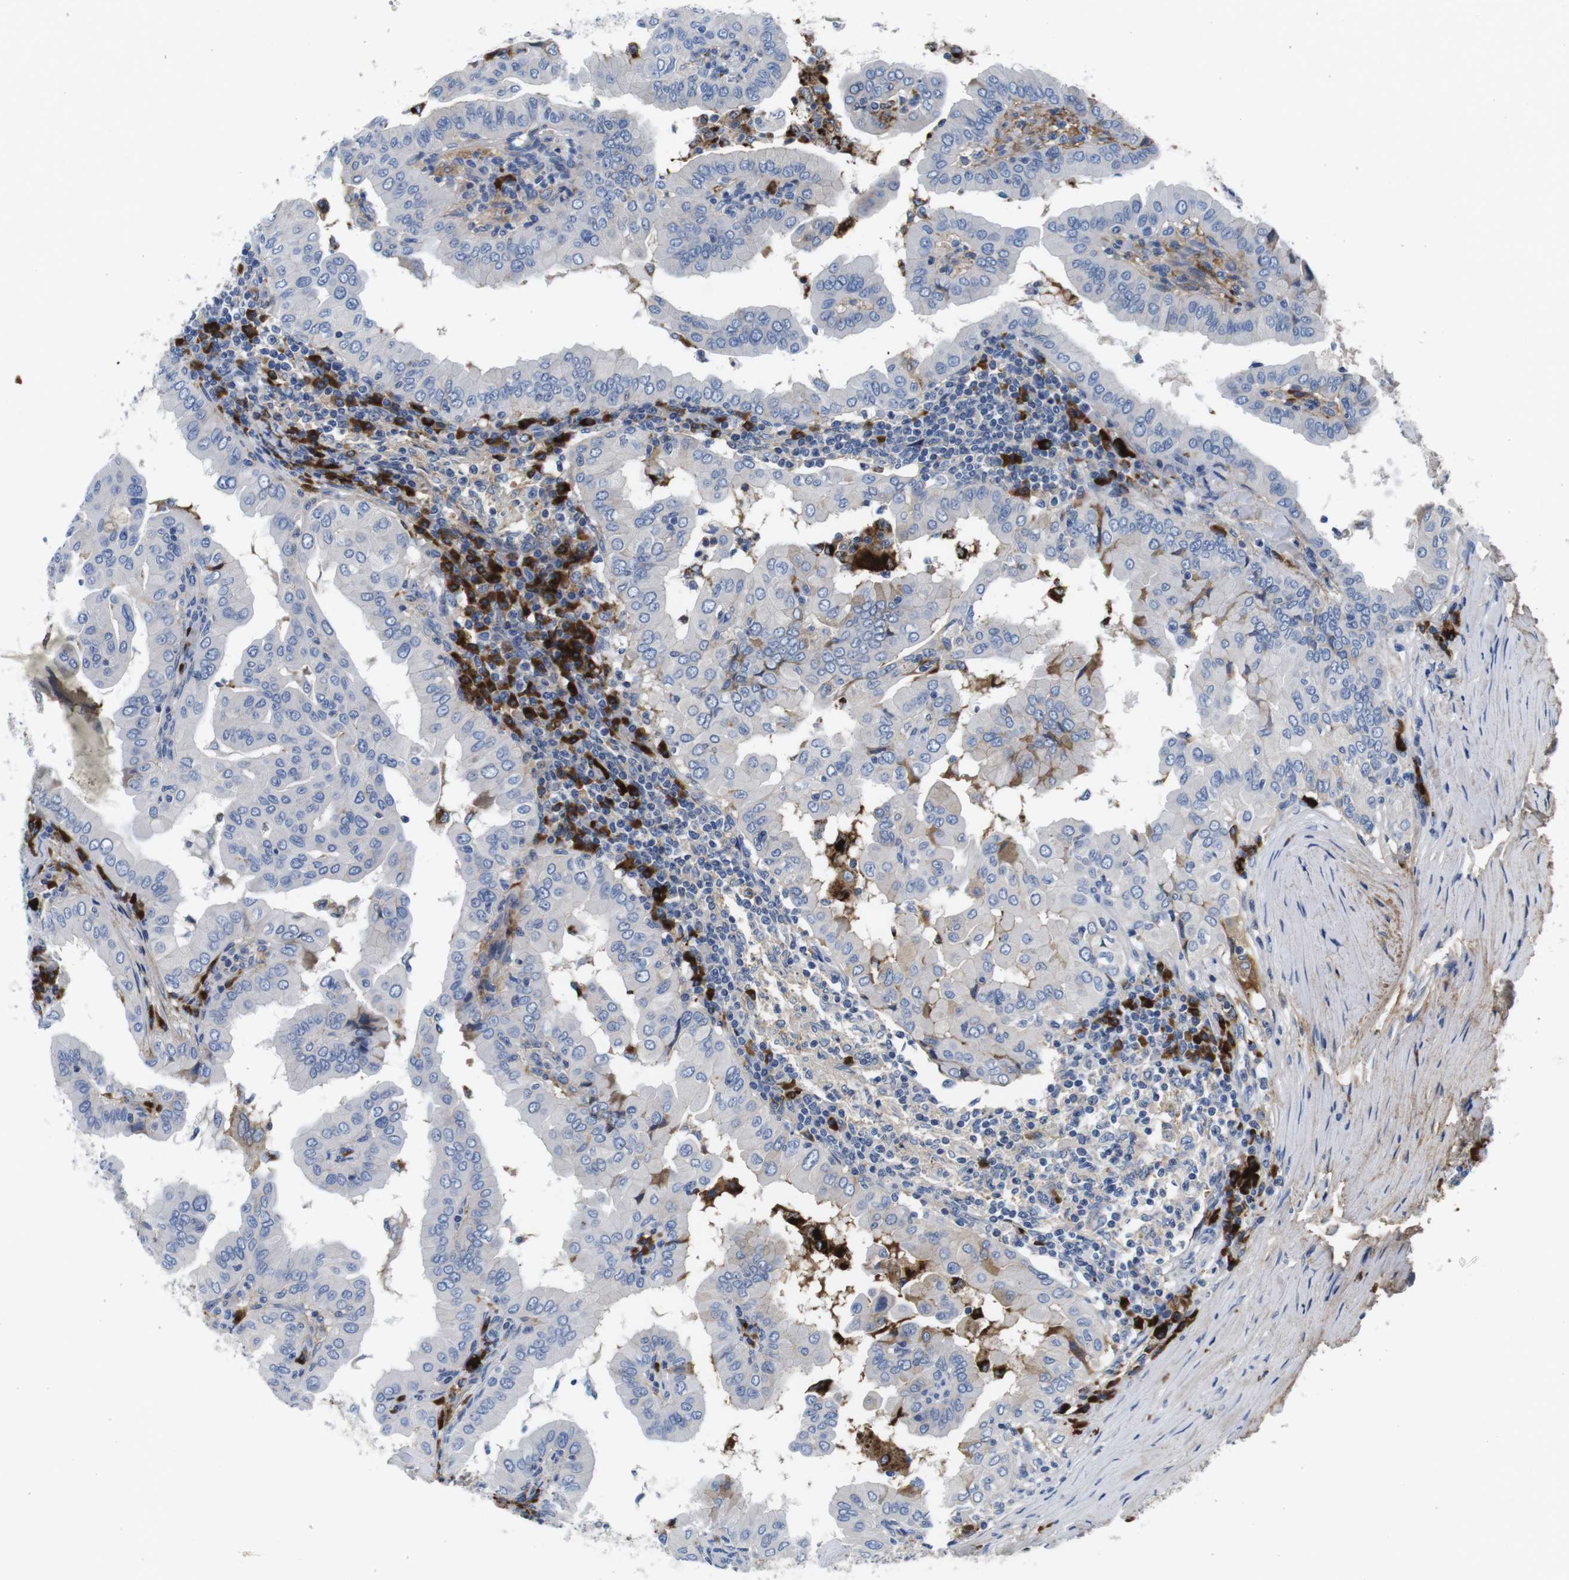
{"staining": {"intensity": "weak", "quantity": "<25%", "location": "cytoplasmic/membranous"}, "tissue": "thyroid cancer", "cell_type": "Tumor cells", "image_type": "cancer", "snomed": [{"axis": "morphology", "description": "Papillary adenocarcinoma, NOS"}, {"axis": "topography", "description": "Thyroid gland"}], "caption": "Human thyroid cancer (papillary adenocarcinoma) stained for a protein using IHC exhibits no staining in tumor cells.", "gene": "IGKC", "patient": {"sex": "male", "age": 33}}